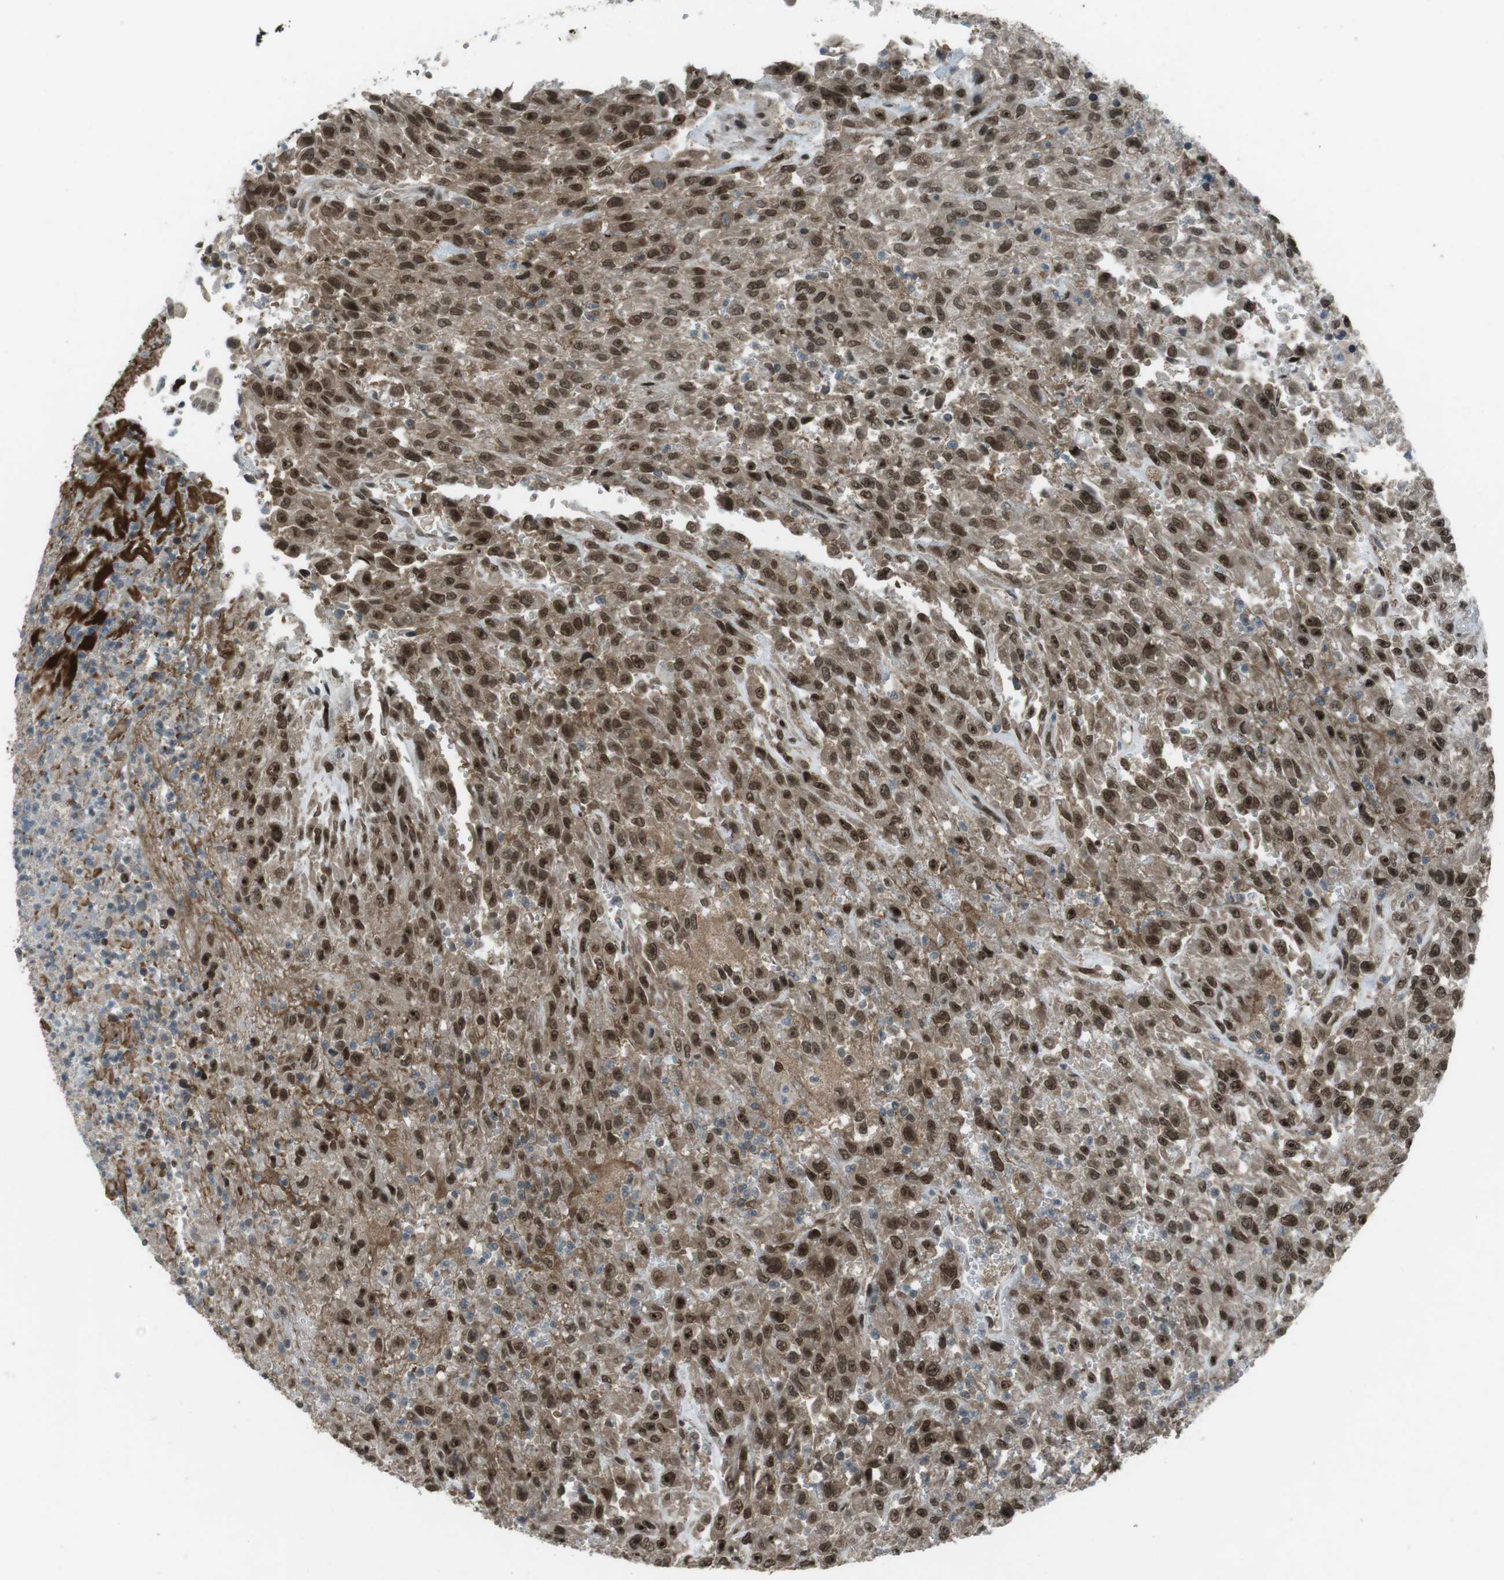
{"staining": {"intensity": "strong", "quantity": ">75%", "location": "cytoplasmic/membranous,nuclear"}, "tissue": "urothelial cancer", "cell_type": "Tumor cells", "image_type": "cancer", "snomed": [{"axis": "morphology", "description": "Urothelial carcinoma, High grade"}, {"axis": "topography", "description": "Urinary bladder"}], "caption": "Urothelial cancer was stained to show a protein in brown. There is high levels of strong cytoplasmic/membranous and nuclear positivity in approximately >75% of tumor cells.", "gene": "SLITRK5", "patient": {"sex": "male", "age": 46}}